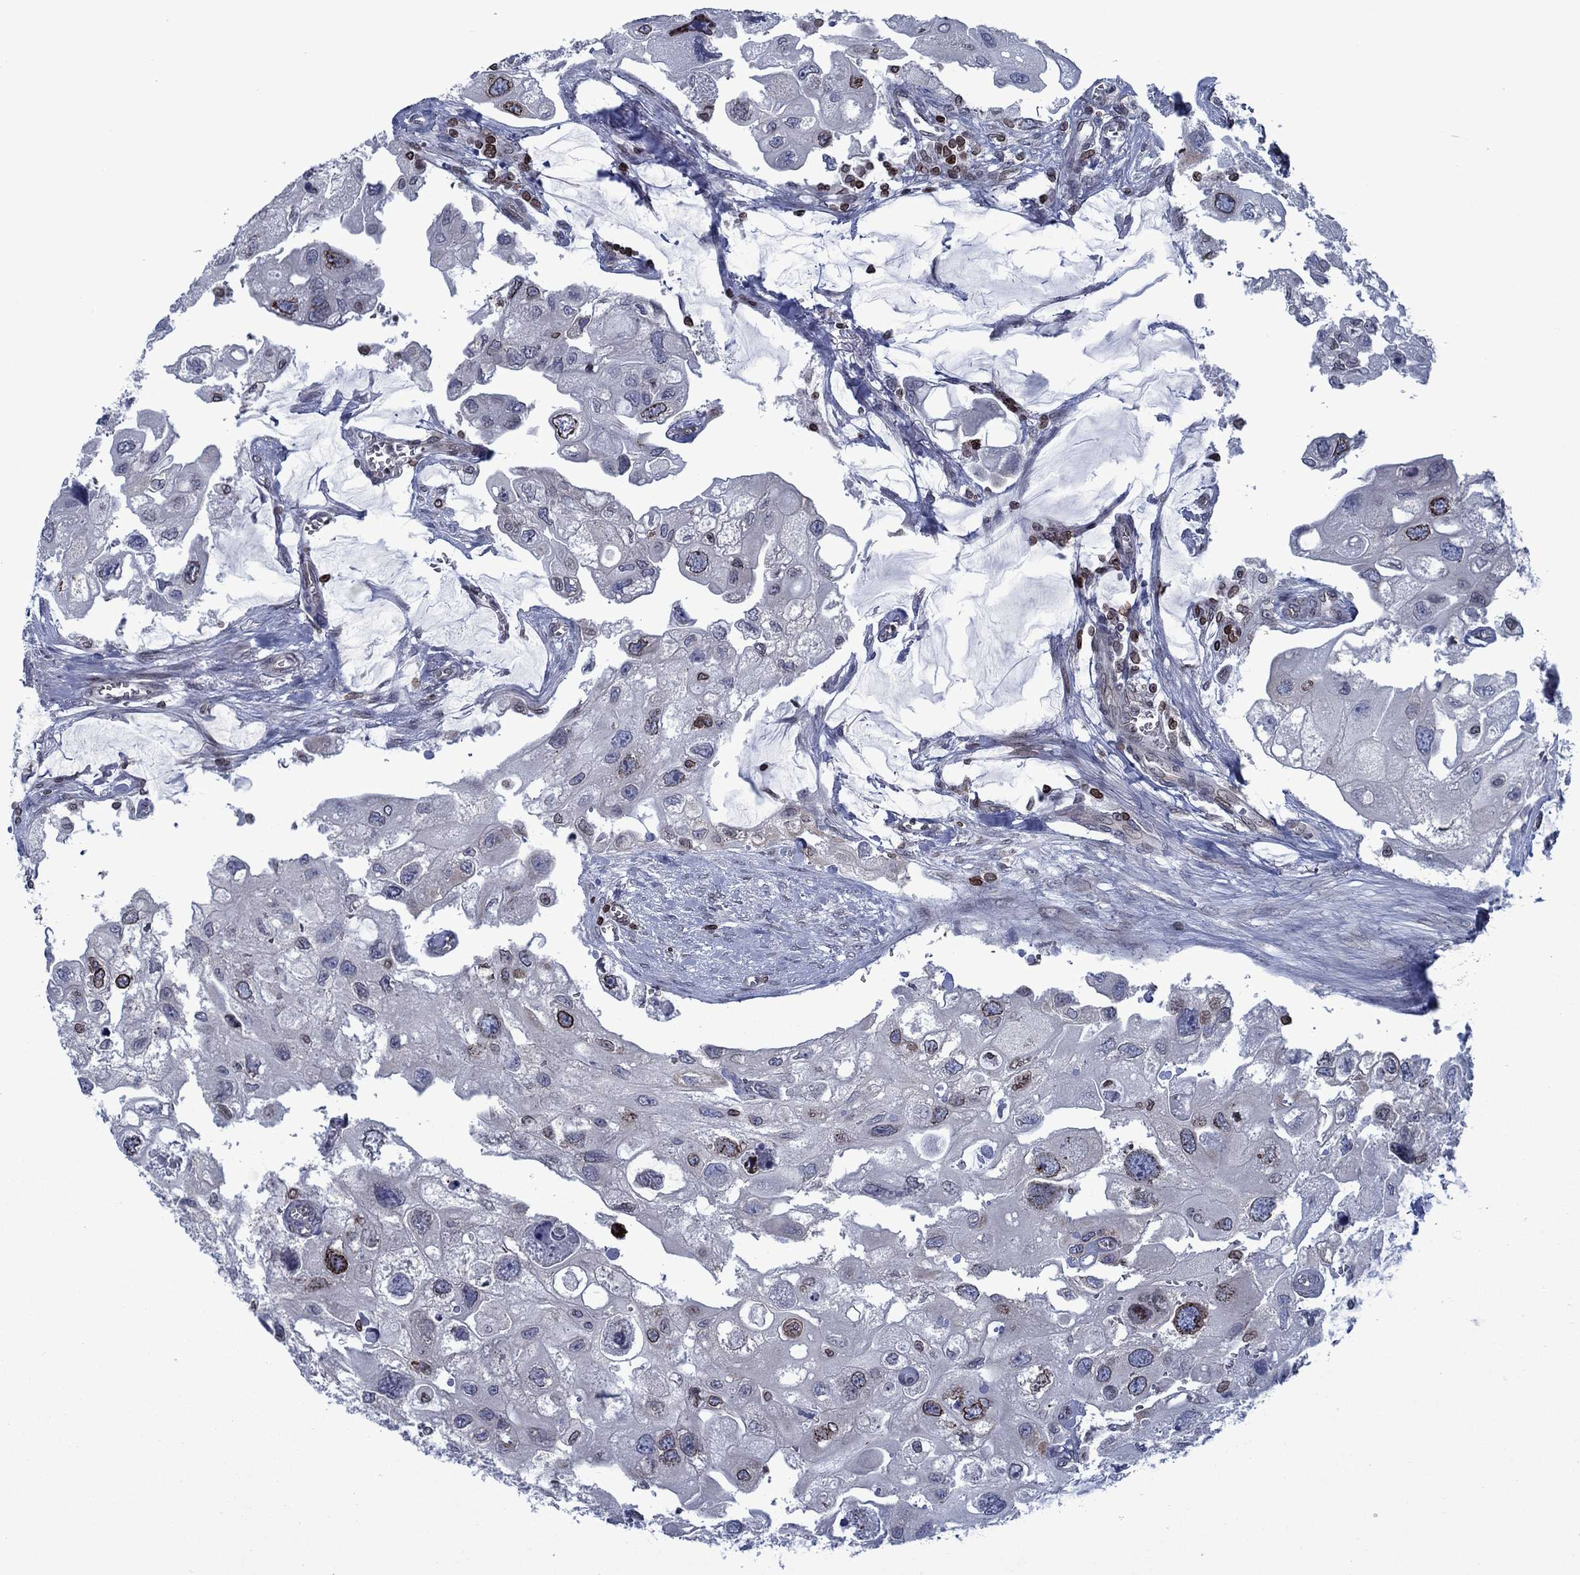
{"staining": {"intensity": "negative", "quantity": "none", "location": "none"}, "tissue": "urothelial cancer", "cell_type": "Tumor cells", "image_type": "cancer", "snomed": [{"axis": "morphology", "description": "Urothelial carcinoma, High grade"}, {"axis": "topography", "description": "Urinary bladder"}], "caption": "There is no significant positivity in tumor cells of urothelial cancer. (DAB (3,3'-diaminobenzidine) immunohistochemistry (IHC) visualized using brightfield microscopy, high magnification).", "gene": "SLA", "patient": {"sex": "male", "age": 59}}